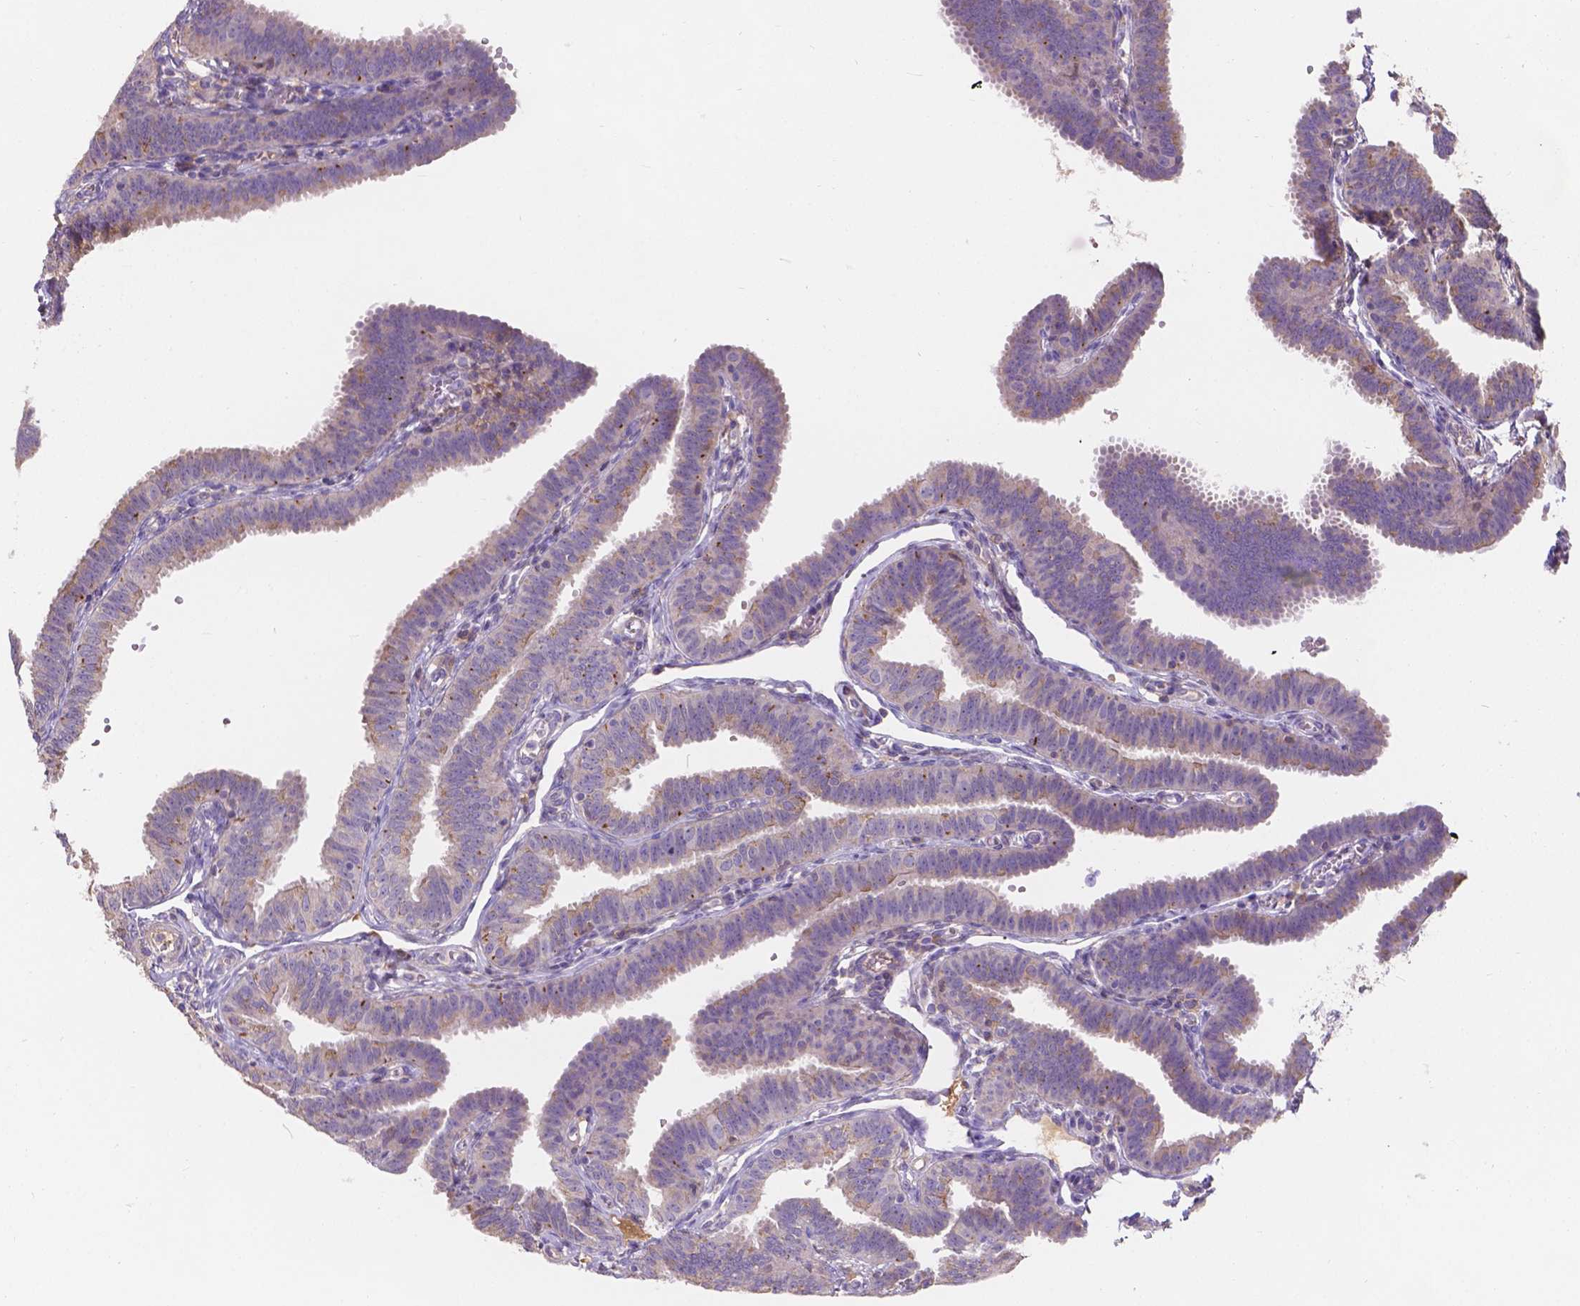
{"staining": {"intensity": "moderate", "quantity": ">75%", "location": "cytoplasmic/membranous"}, "tissue": "fallopian tube", "cell_type": "Glandular cells", "image_type": "normal", "snomed": [{"axis": "morphology", "description": "Normal tissue, NOS"}, {"axis": "topography", "description": "Fallopian tube"}], "caption": "Immunohistochemistry (DAB (3,3'-diaminobenzidine)) staining of benign fallopian tube displays moderate cytoplasmic/membranous protein staining in approximately >75% of glandular cells.", "gene": "CDK10", "patient": {"sex": "female", "age": 25}}